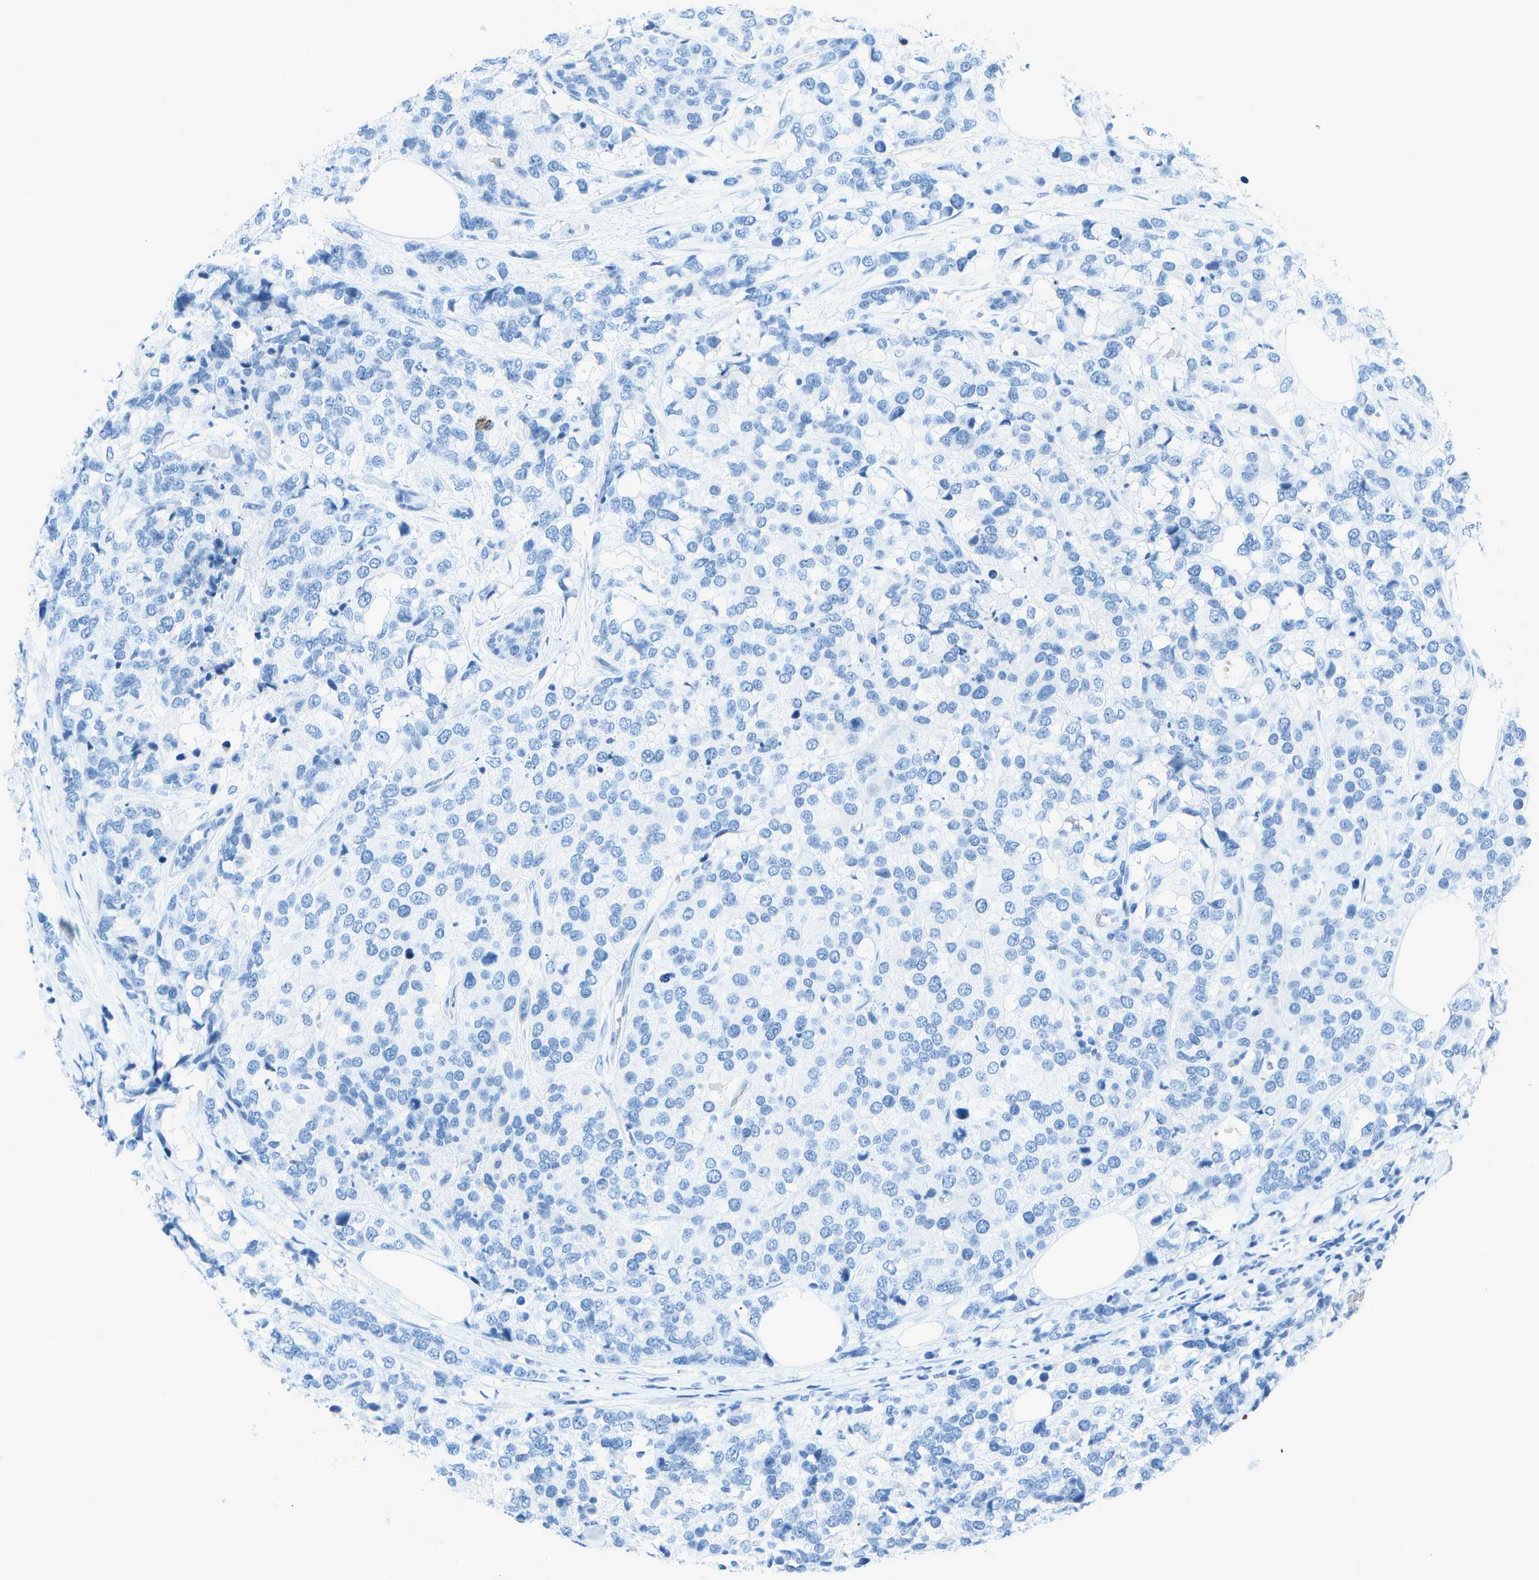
{"staining": {"intensity": "negative", "quantity": "none", "location": "none"}, "tissue": "breast cancer", "cell_type": "Tumor cells", "image_type": "cancer", "snomed": [{"axis": "morphology", "description": "Lobular carcinoma"}, {"axis": "topography", "description": "Breast"}], "caption": "Tumor cells show no significant protein expression in breast cancer.", "gene": "ASL", "patient": {"sex": "female", "age": 59}}